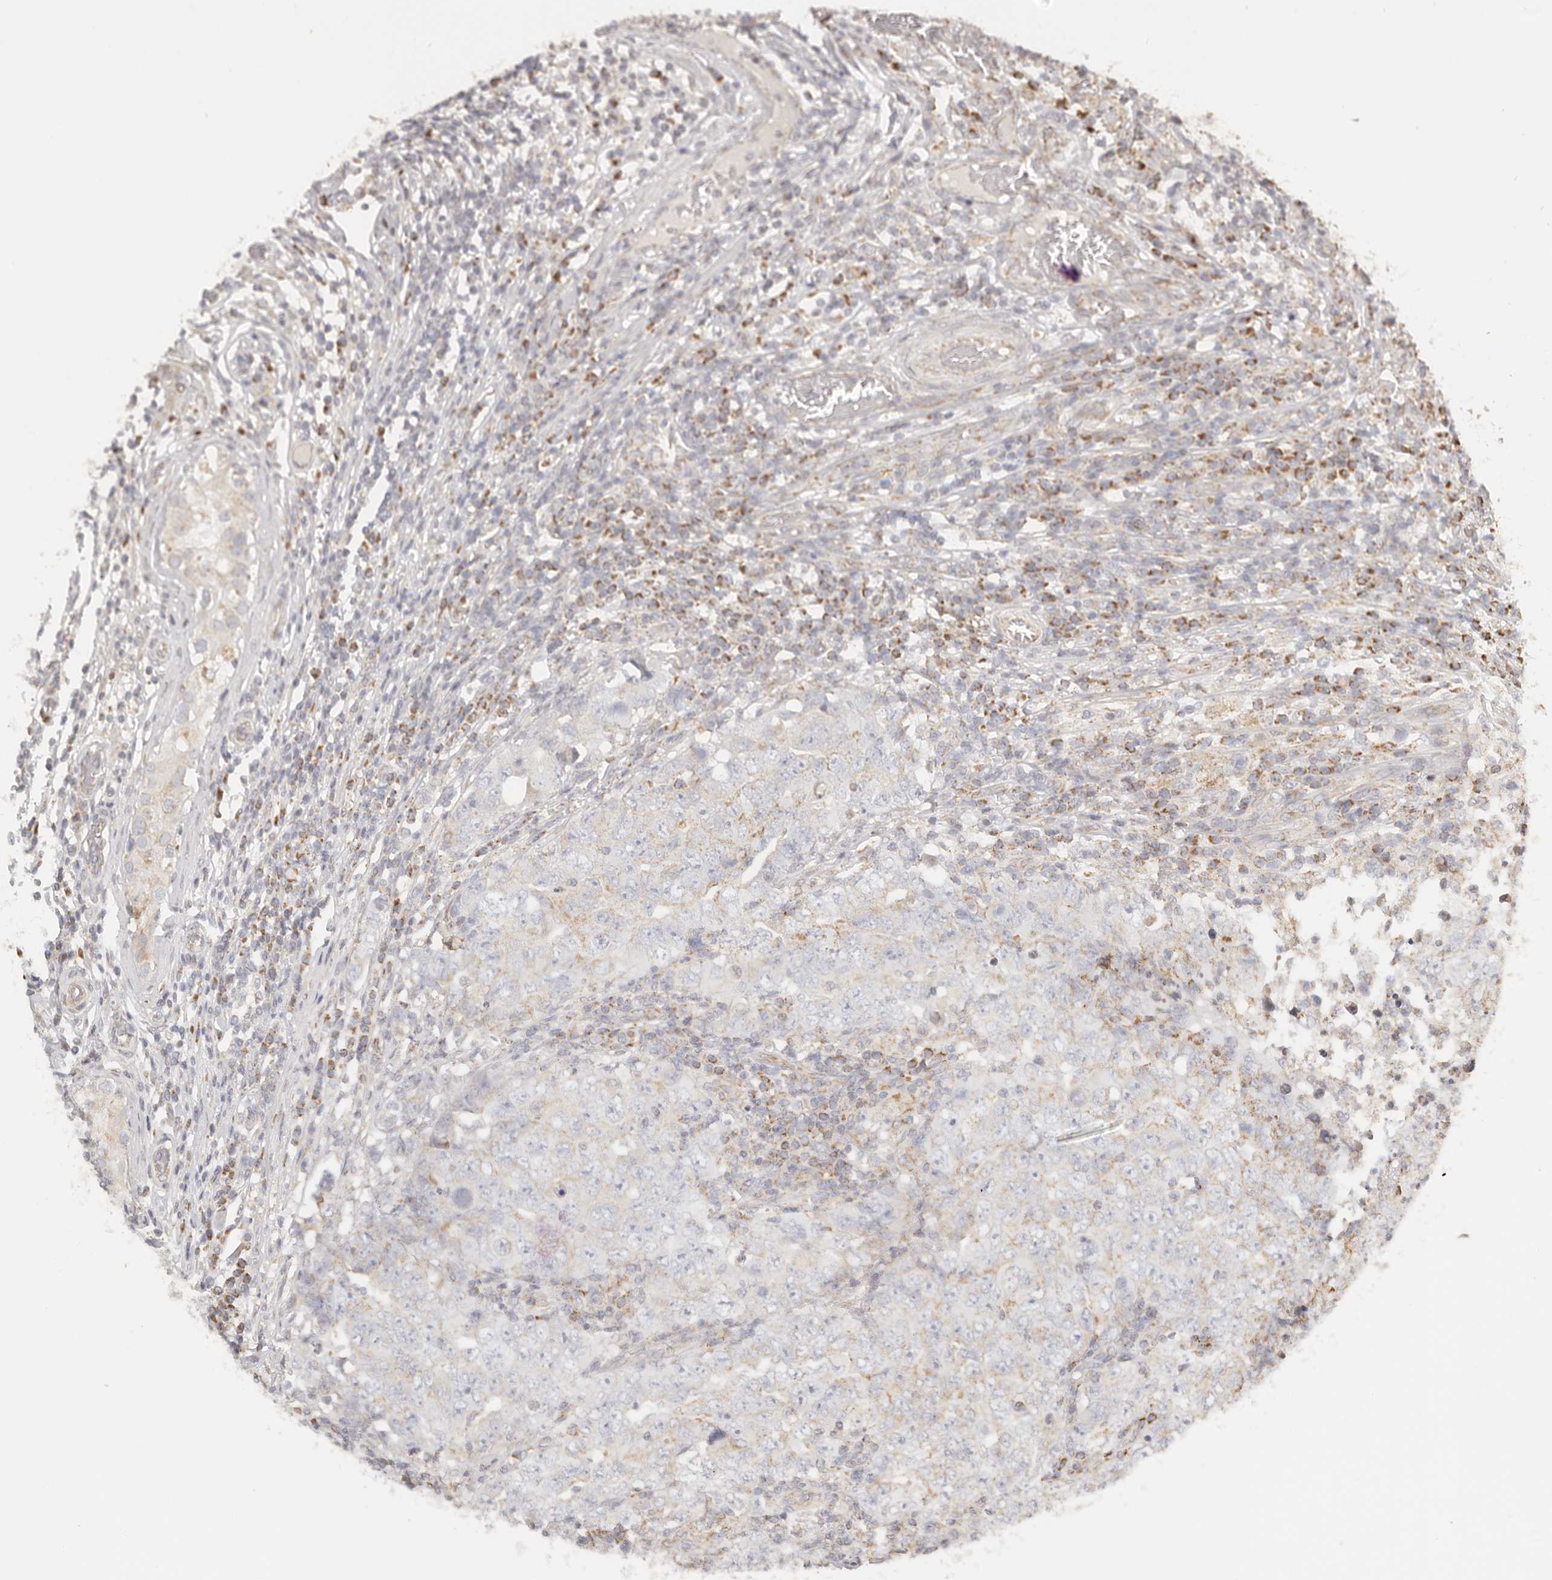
{"staining": {"intensity": "negative", "quantity": "none", "location": "none"}, "tissue": "testis cancer", "cell_type": "Tumor cells", "image_type": "cancer", "snomed": [{"axis": "morphology", "description": "Carcinoma, Embryonal, NOS"}, {"axis": "topography", "description": "Testis"}], "caption": "Tumor cells are negative for protein expression in human embryonal carcinoma (testis). (DAB immunohistochemistry (IHC) with hematoxylin counter stain).", "gene": "KDF1", "patient": {"sex": "male", "age": 26}}